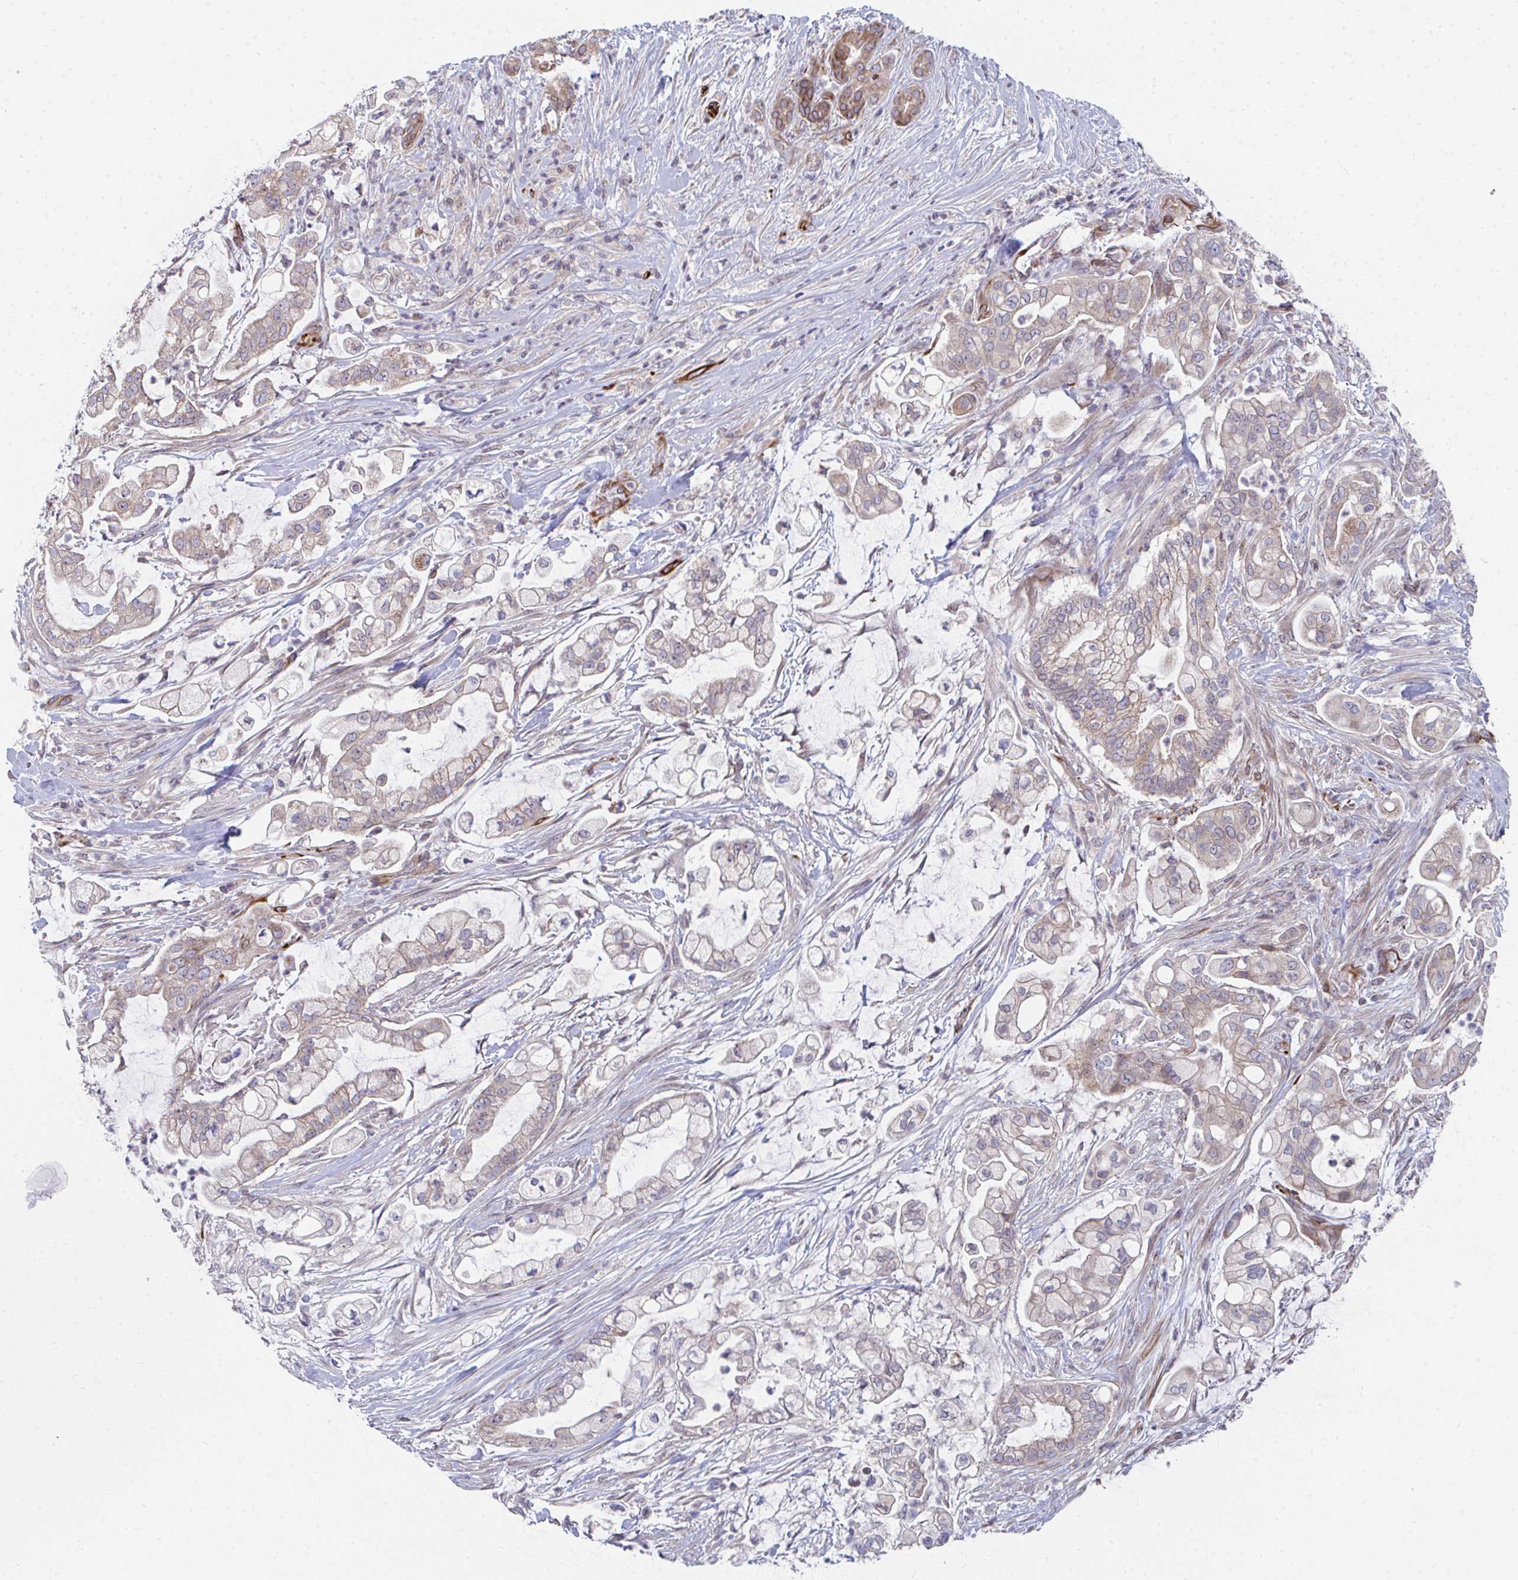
{"staining": {"intensity": "weak", "quantity": "25%-75%", "location": "cytoplasmic/membranous"}, "tissue": "pancreatic cancer", "cell_type": "Tumor cells", "image_type": "cancer", "snomed": [{"axis": "morphology", "description": "Adenocarcinoma, NOS"}, {"axis": "topography", "description": "Pancreas"}], "caption": "Pancreatic adenocarcinoma stained with IHC exhibits weak cytoplasmic/membranous staining in approximately 25%-75% of tumor cells.", "gene": "EIF1AD", "patient": {"sex": "female", "age": 69}}